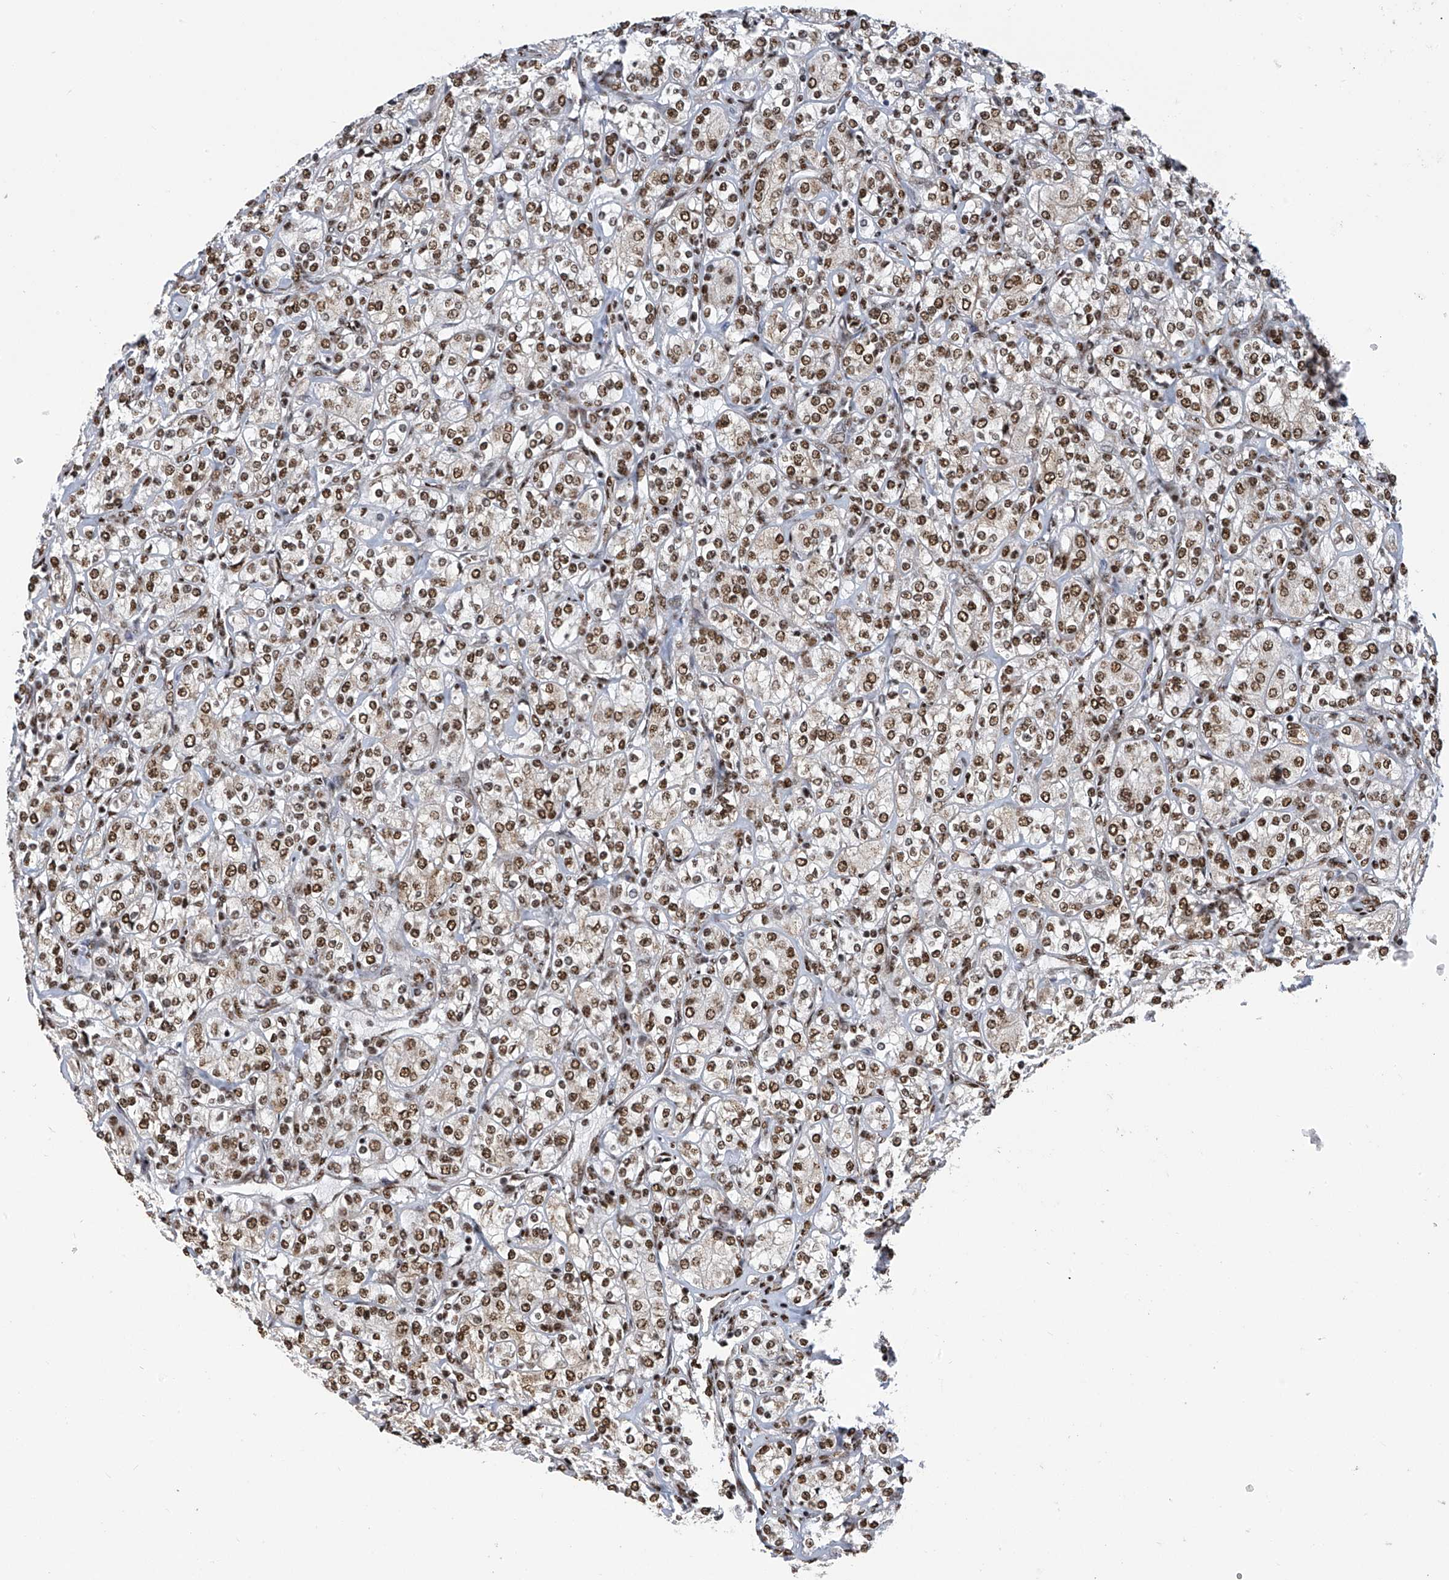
{"staining": {"intensity": "moderate", "quantity": ">75%", "location": "nuclear"}, "tissue": "renal cancer", "cell_type": "Tumor cells", "image_type": "cancer", "snomed": [{"axis": "morphology", "description": "Adenocarcinoma, NOS"}, {"axis": "topography", "description": "Kidney"}], "caption": "About >75% of tumor cells in renal cancer exhibit moderate nuclear protein staining as visualized by brown immunohistochemical staining.", "gene": "APLF", "patient": {"sex": "male", "age": 77}}